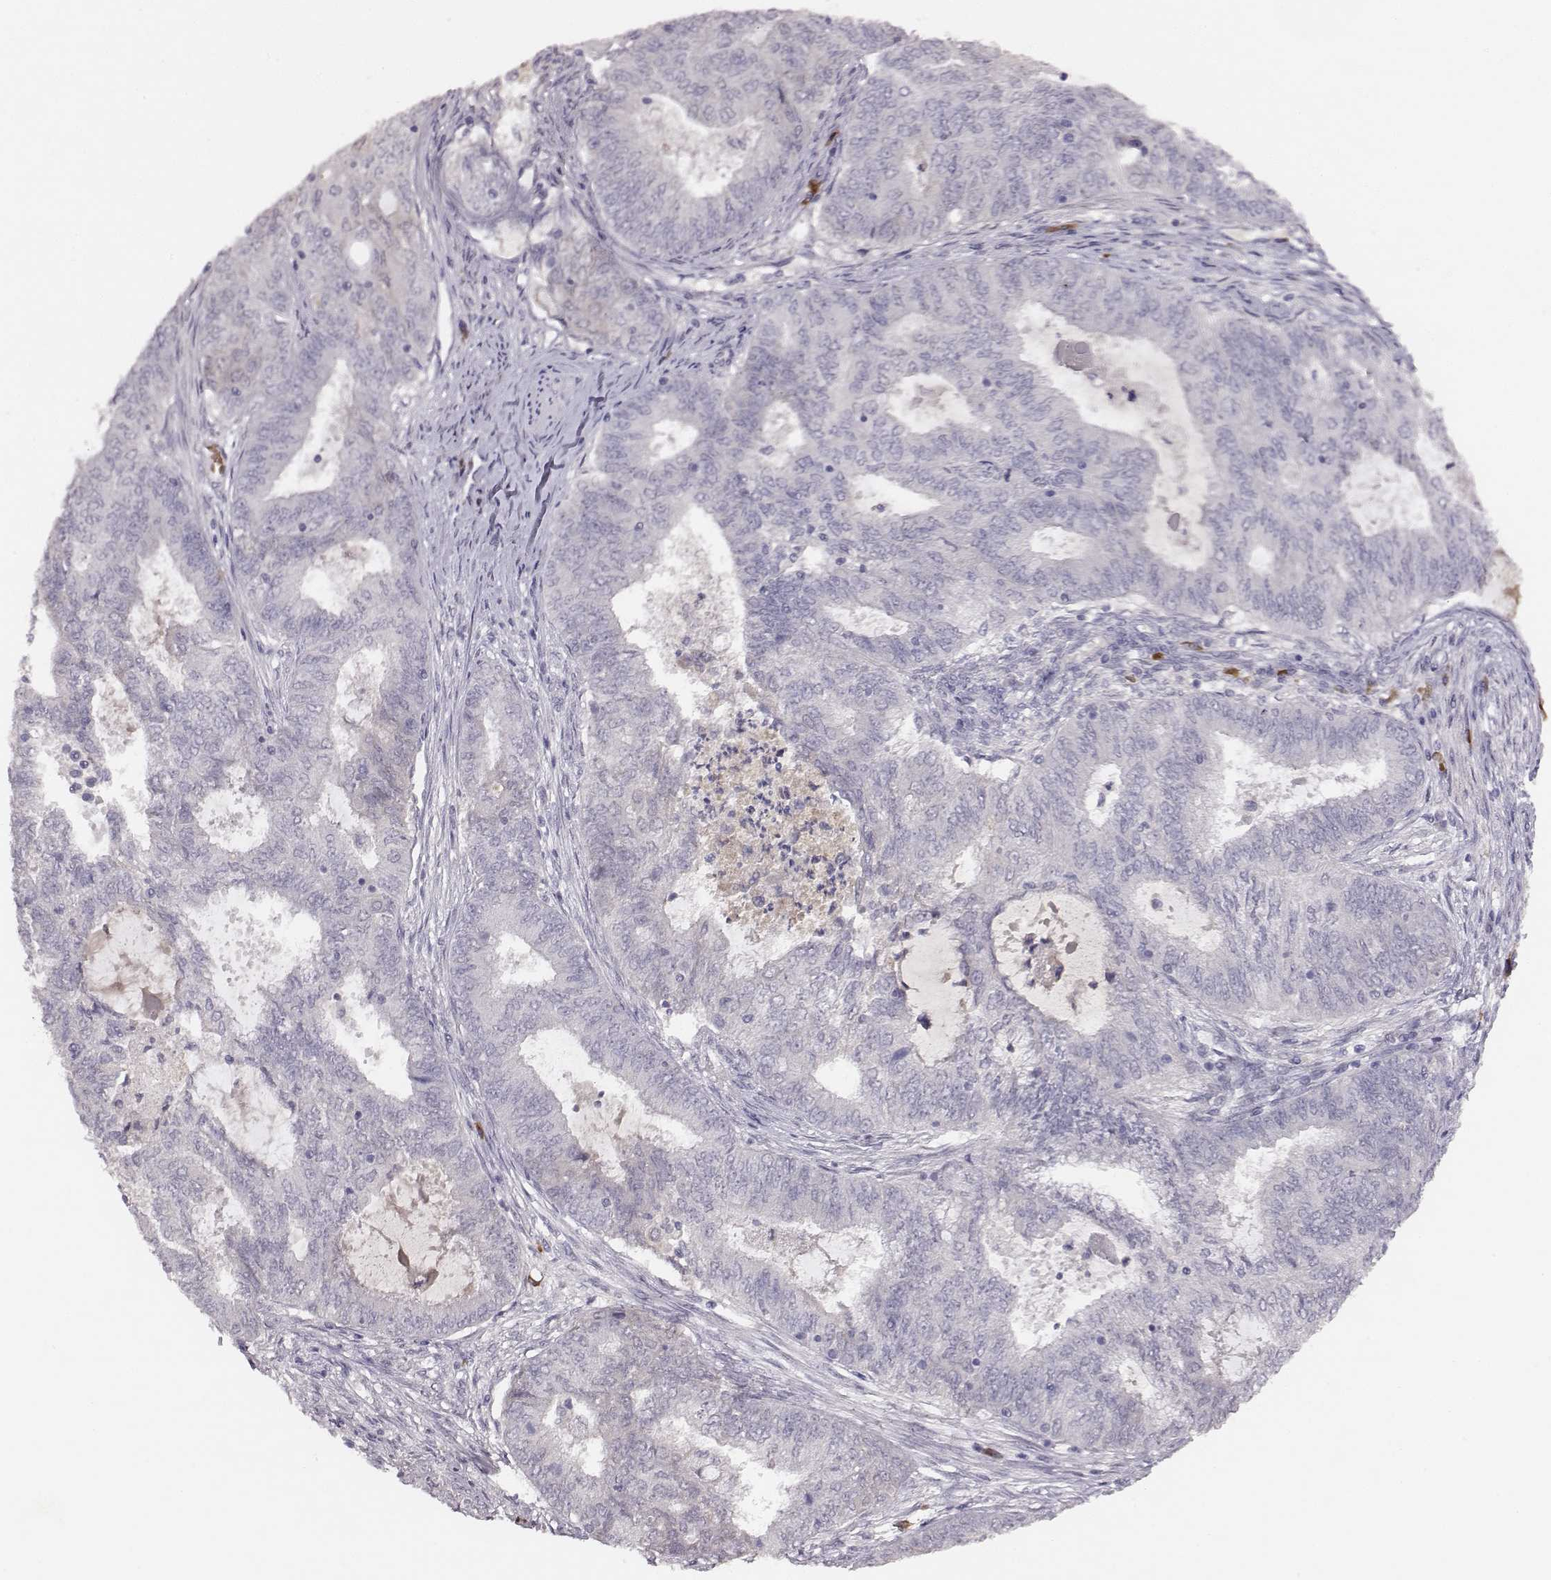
{"staining": {"intensity": "negative", "quantity": "none", "location": "none"}, "tissue": "endometrial cancer", "cell_type": "Tumor cells", "image_type": "cancer", "snomed": [{"axis": "morphology", "description": "Adenocarcinoma, NOS"}, {"axis": "topography", "description": "Endometrium"}], "caption": "High magnification brightfield microscopy of endometrial cancer (adenocarcinoma) stained with DAB (brown) and counterstained with hematoxylin (blue): tumor cells show no significant expression.", "gene": "SLC22A6", "patient": {"sex": "female", "age": 62}}